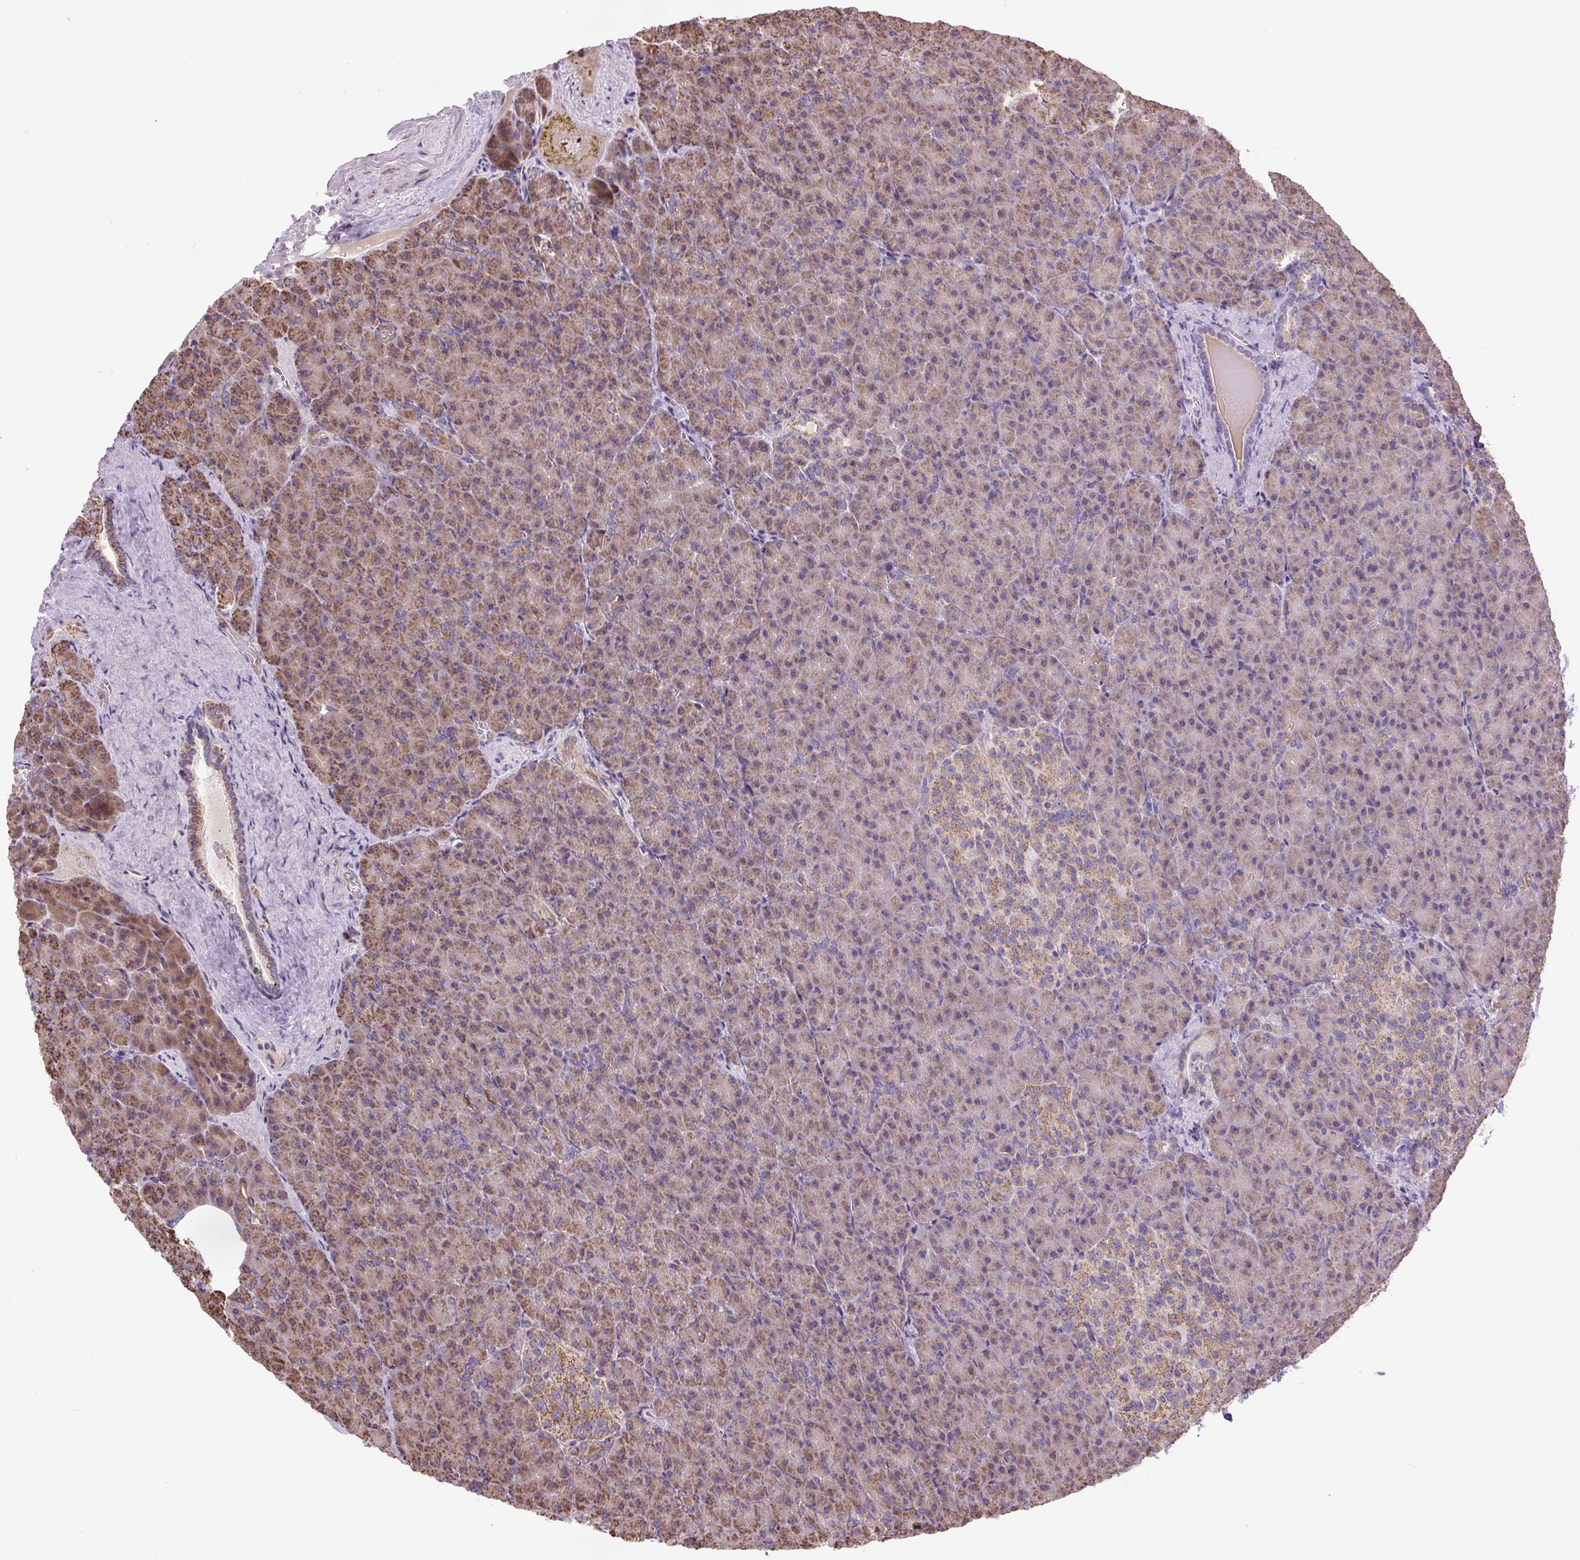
{"staining": {"intensity": "moderate", "quantity": ">75%", "location": "cytoplasmic/membranous"}, "tissue": "pancreas", "cell_type": "Exocrine glandular cells", "image_type": "normal", "snomed": [{"axis": "morphology", "description": "Normal tissue, NOS"}, {"axis": "topography", "description": "Pancreas"}], "caption": "A brown stain highlights moderate cytoplasmic/membranous expression of a protein in exocrine glandular cells of unremarkable human pancreas.", "gene": "PLCG1", "patient": {"sex": "female", "age": 74}}